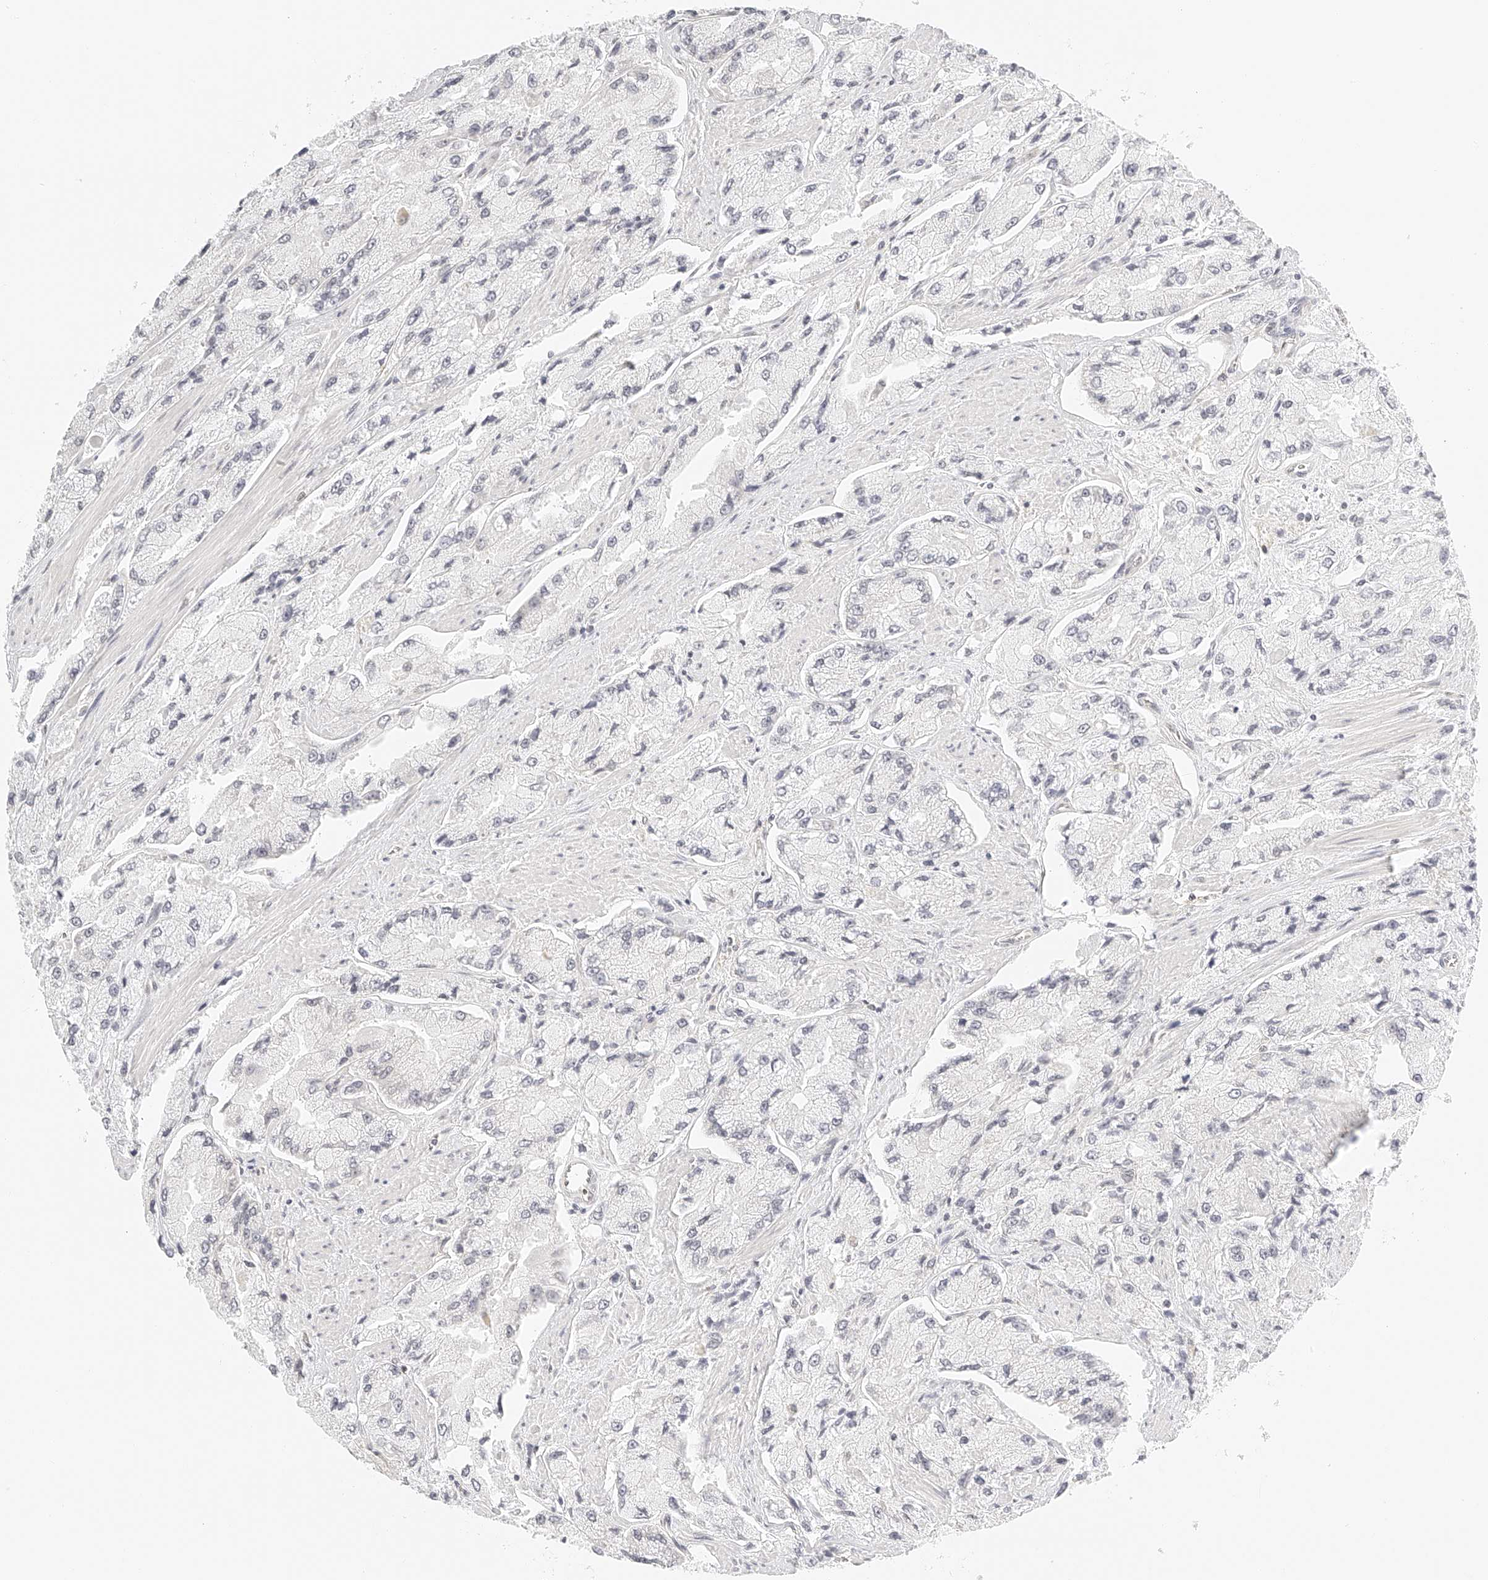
{"staining": {"intensity": "negative", "quantity": "none", "location": "none"}, "tissue": "prostate cancer", "cell_type": "Tumor cells", "image_type": "cancer", "snomed": [{"axis": "morphology", "description": "Adenocarcinoma, High grade"}, {"axis": "topography", "description": "Prostate"}], "caption": "This is a micrograph of immunohistochemistry (IHC) staining of prostate cancer, which shows no staining in tumor cells.", "gene": "ZFP69", "patient": {"sex": "male", "age": 58}}